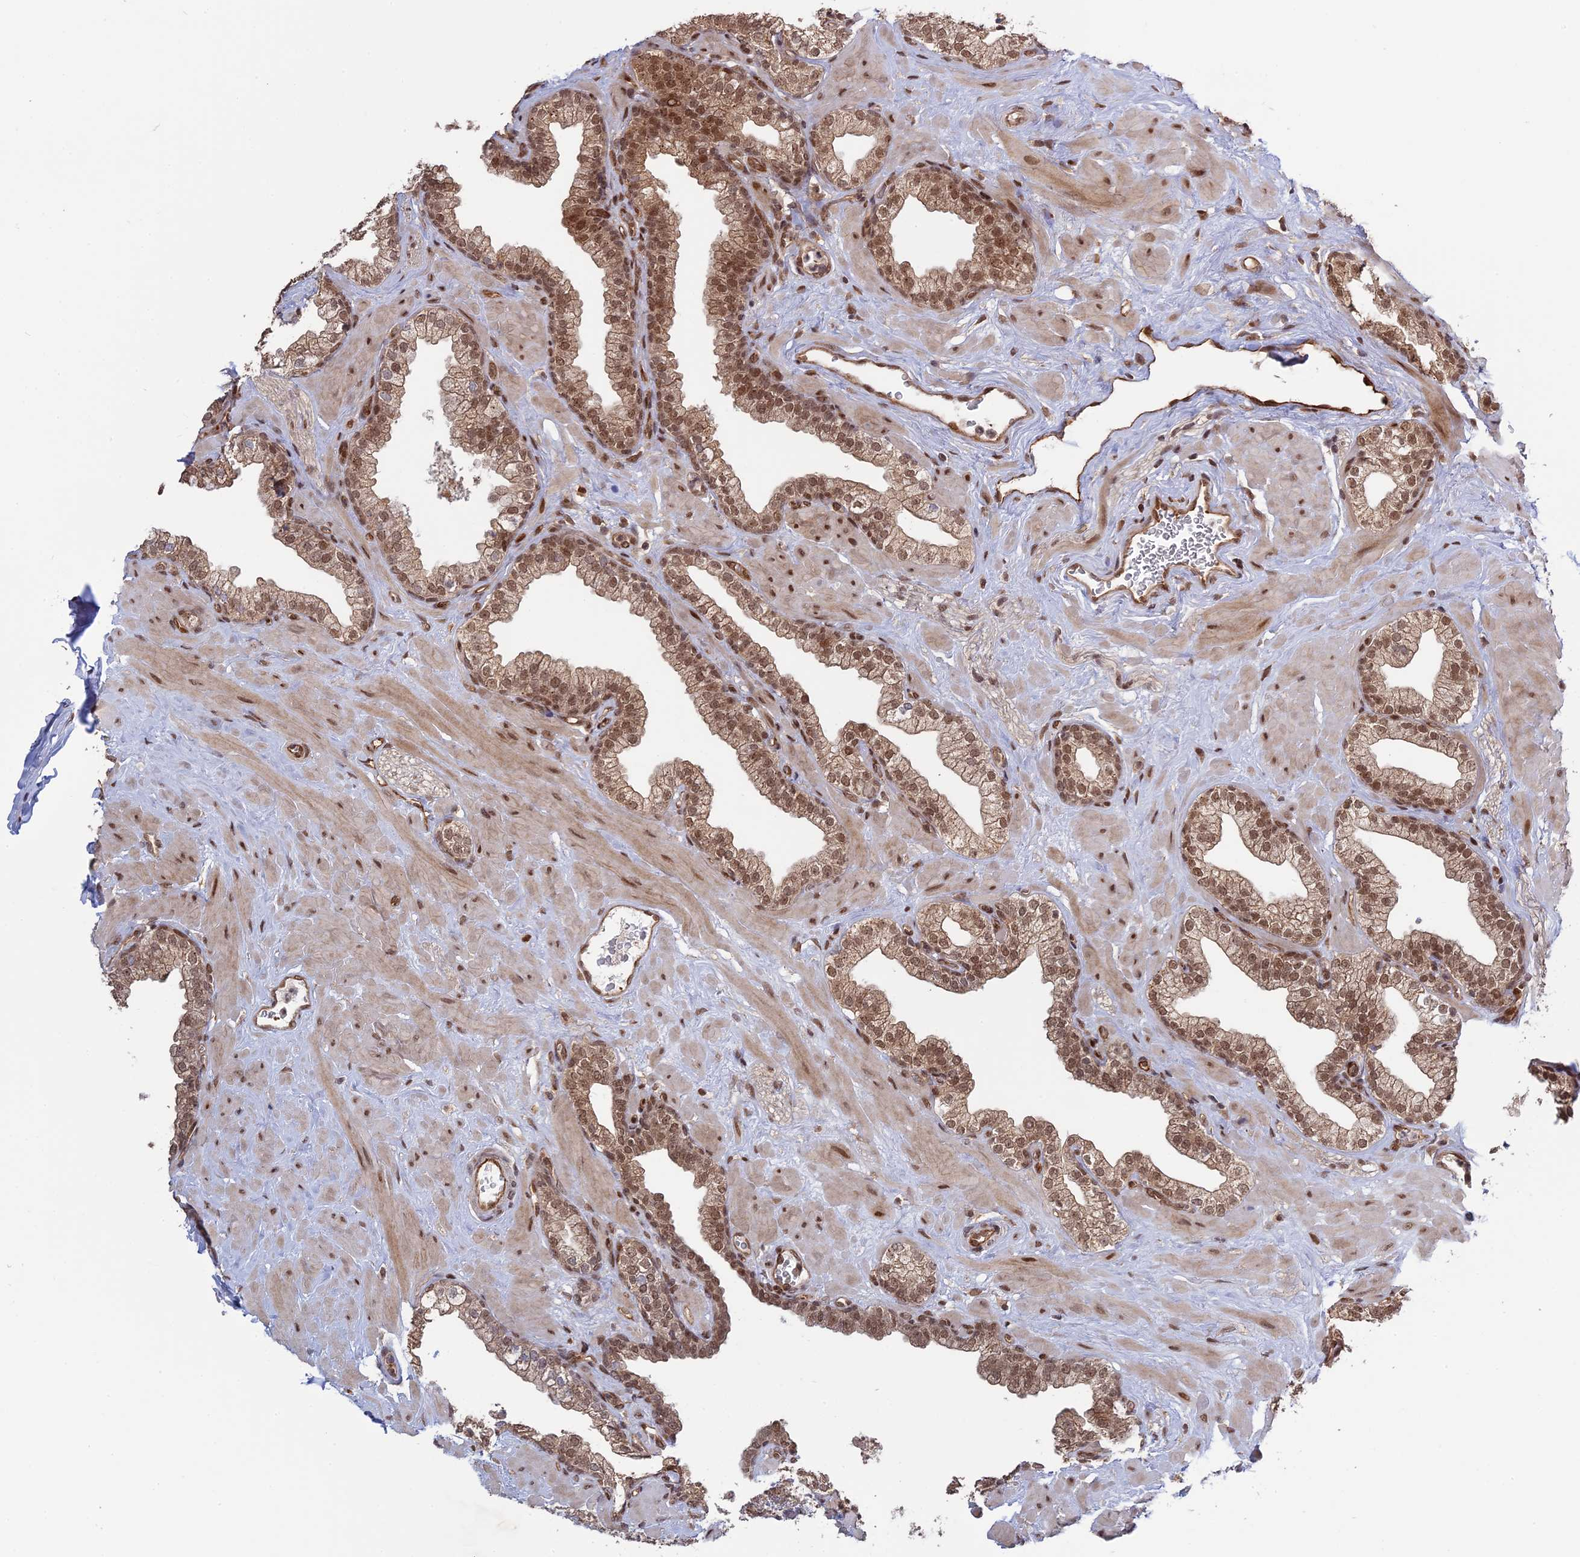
{"staining": {"intensity": "moderate", "quantity": ">75%", "location": "cytoplasmic/membranous,nuclear"}, "tissue": "prostate", "cell_type": "Glandular cells", "image_type": "normal", "snomed": [{"axis": "morphology", "description": "Normal tissue, NOS"}, {"axis": "morphology", "description": "Urothelial carcinoma, Low grade"}, {"axis": "topography", "description": "Urinary bladder"}, {"axis": "topography", "description": "Prostate"}], "caption": "Normal prostate demonstrates moderate cytoplasmic/membranous,nuclear staining in approximately >75% of glandular cells, visualized by immunohistochemistry. (IHC, brightfield microscopy, high magnification).", "gene": "PKIG", "patient": {"sex": "male", "age": 60}}